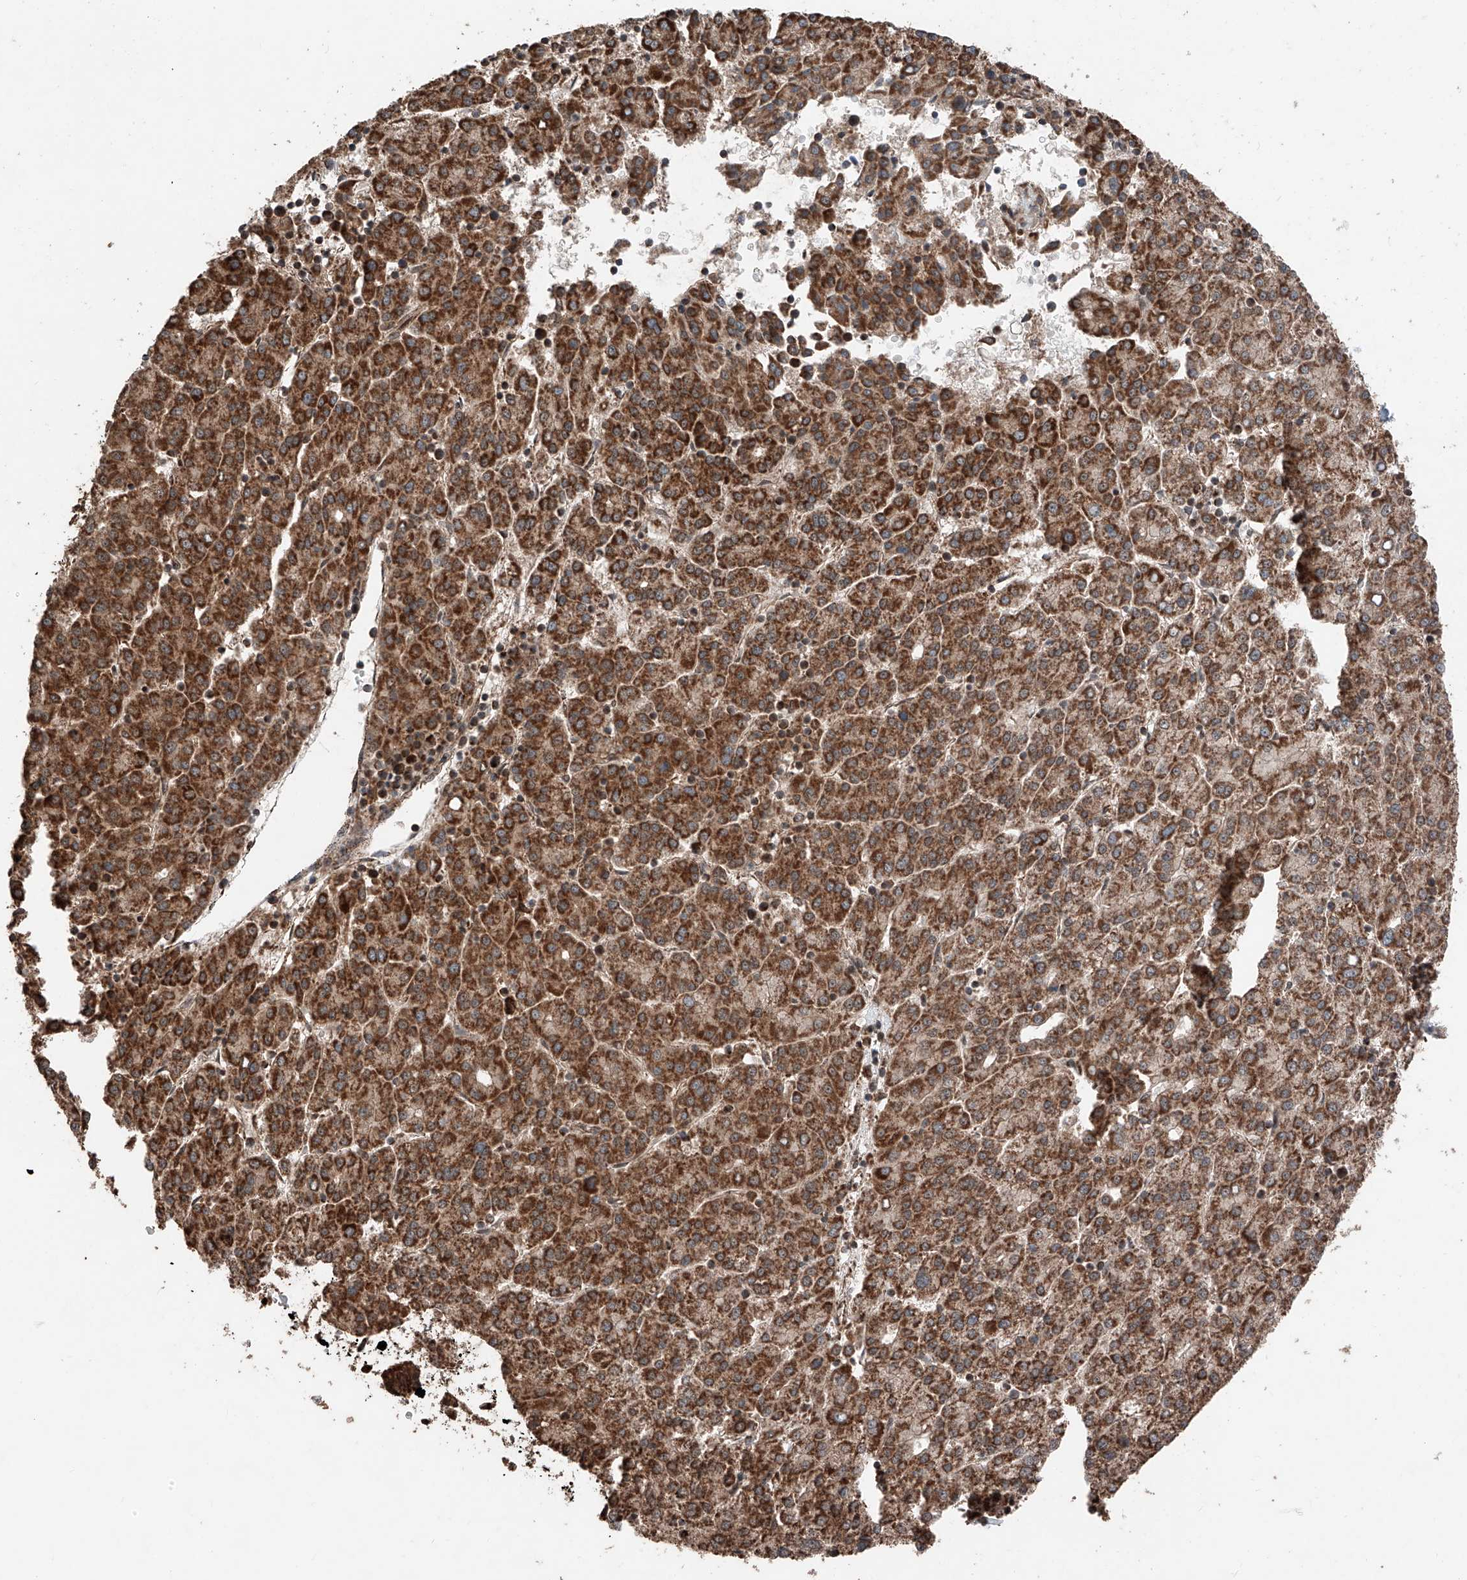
{"staining": {"intensity": "strong", "quantity": ">75%", "location": "cytoplasmic/membranous"}, "tissue": "liver cancer", "cell_type": "Tumor cells", "image_type": "cancer", "snomed": [{"axis": "morphology", "description": "Carcinoma, Hepatocellular, NOS"}, {"axis": "topography", "description": "Liver"}], "caption": "Immunohistochemical staining of hepatocellular carcinoma (liver) shows high levels of strong cytoplasmic/membranous positivity in approximately >75% of tumor cells.", "gene": "ZSCAN29", "patient": {"sex": "female", "age": 58}}